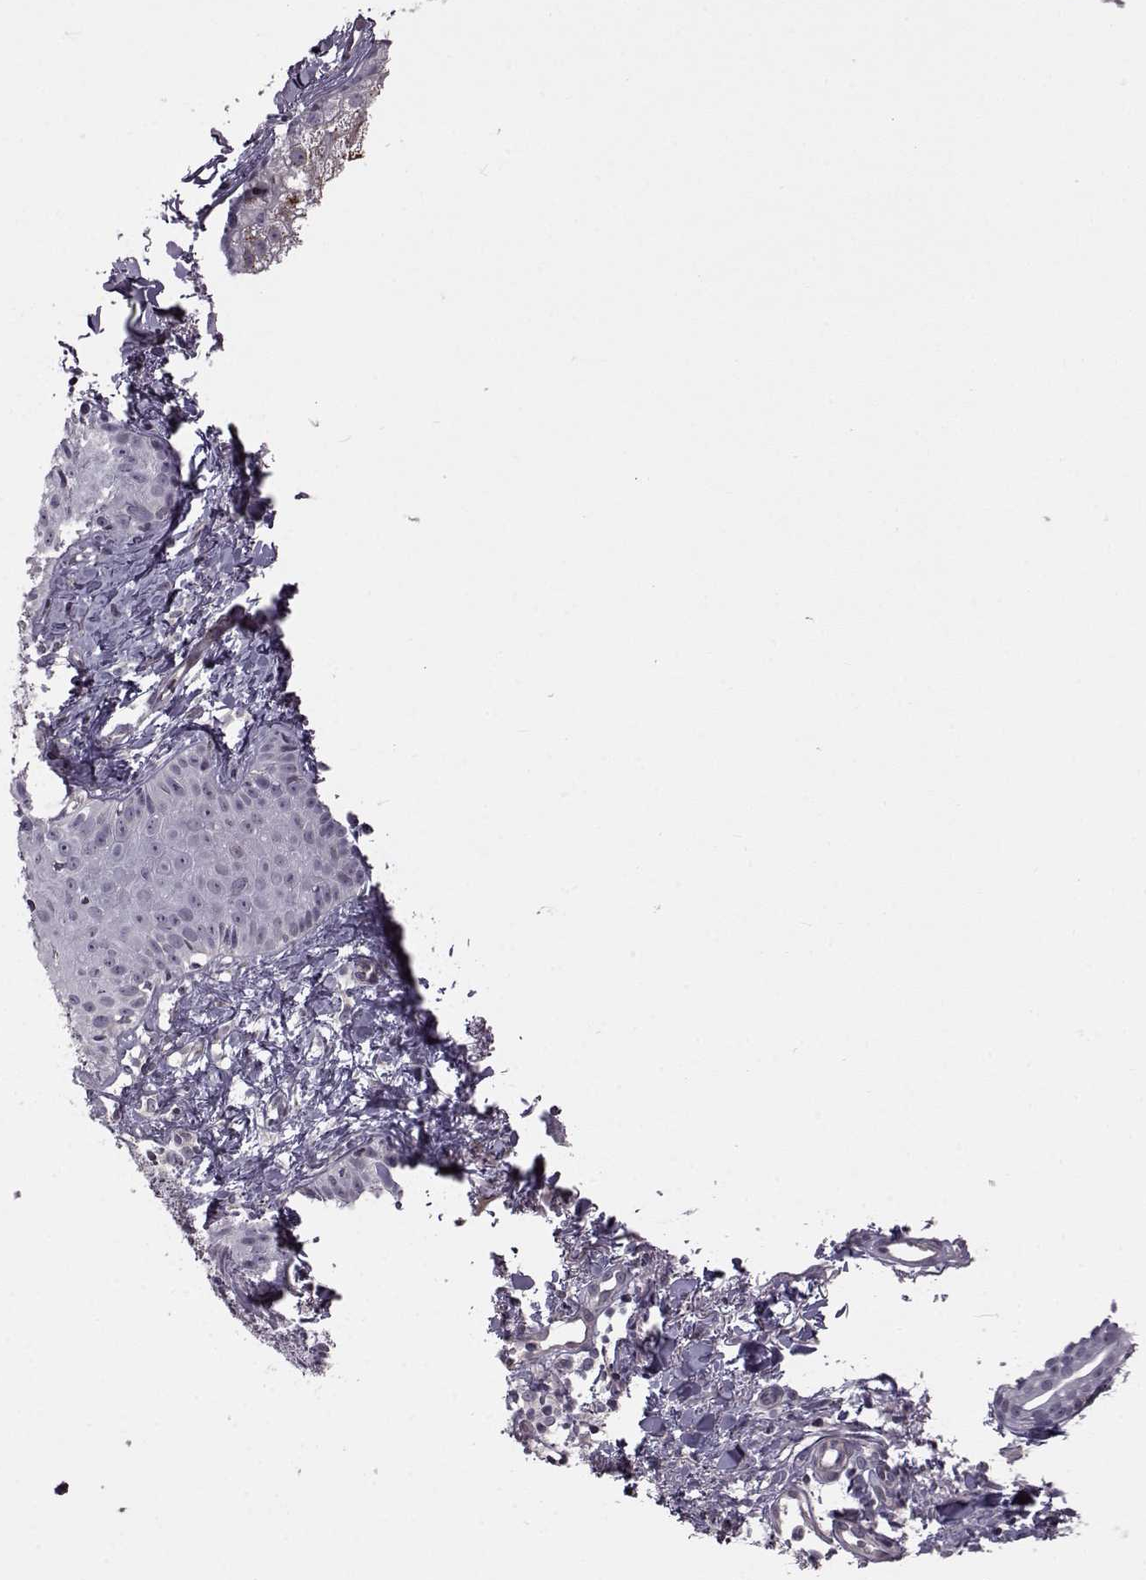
{"staining": {"intensity": "negative", "quantity": "none", "location": "none"}, "tissue": "skin cancer", "cell_type": "Tumor cells", "image_type": "cancer", "snomed": [{"axis": "morphology", "description": "Basal cell carcinoma"}, {"axis": "topography", "description": "Skin"}], "caption": "Tumor cells are negative for protein expression in human skin basal cell carcinoma. (IHC, brightfield microscopy, high magnification).", "gene": "GAL", "patient": {"sex": "male", "age": 72}}